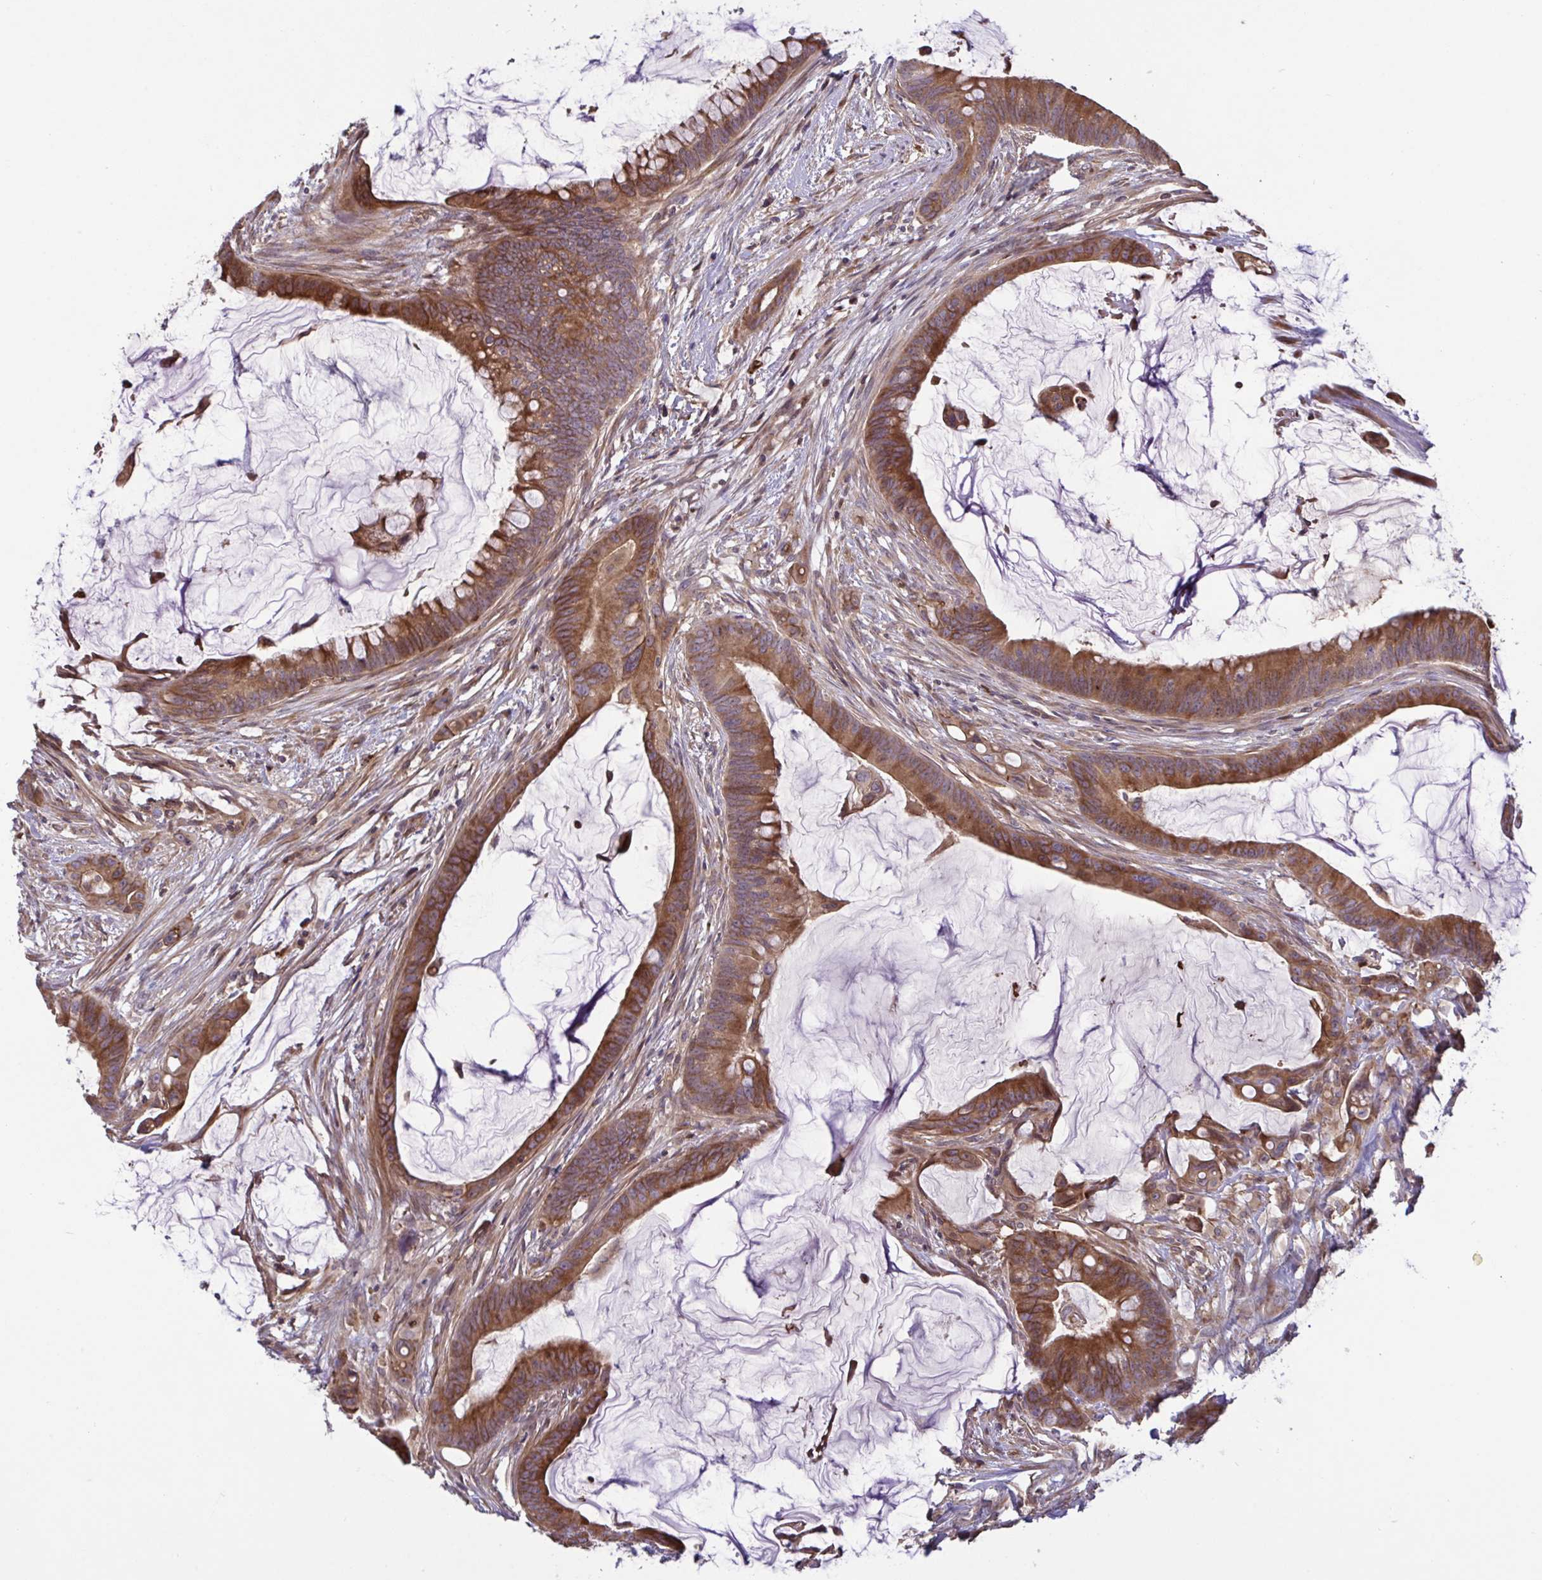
{"staining": {"intensity": "strong", "quantity": ">75%", "location": "cytoplasmic/membranous"}, "tissue": "colorectal cancer", "cell_type": "Tumor cells", "image_type": "cancer", "snomed": [{"axis": "morphology", "description": "Adenocarcinoma, NOS"}, {"axis": "topography", "description": "Colon"}], "caption": "Human colorectal cancer stained for a protein (brown) shows strong cytoplasmic/membranous positive staining in approximately >75% of tumor cells.", "gene": "IL1R1", "patient": {"sex": "male", "age": 62}}